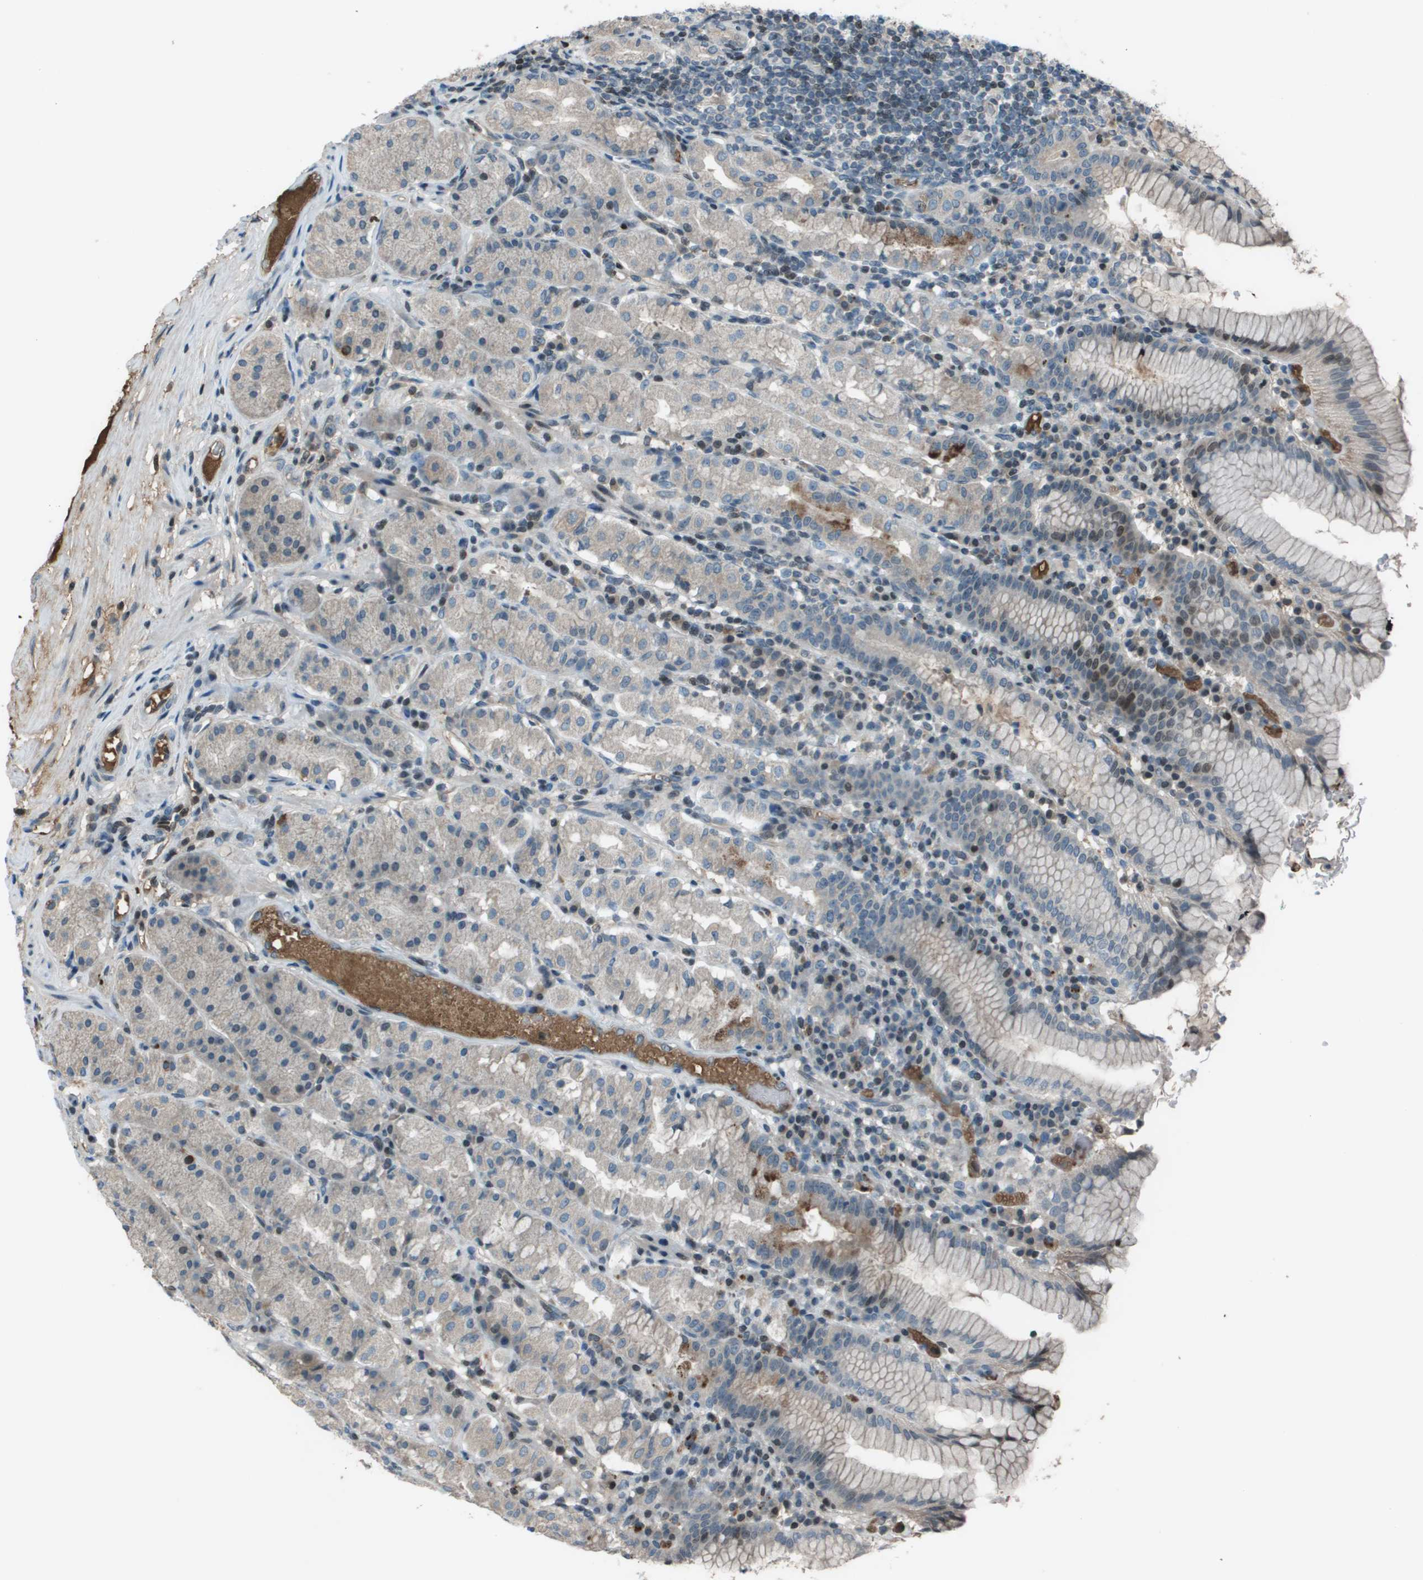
{"staining": {"intensity": "weak", "quantity": "<25%", "location": "cytoplasmic/membranous"}, "tissue": "stomach", "cell_type": "Glandular cells", "image_type": "normal", "snomed": [{"axis": "morphology", "description": "Normal tissue, NOS"}, {"axis": "topography", "description": "Stomach"}, {"axis": "topography", "description": "Stomach, lower"}], "caption": "High power microscopy photomicrograph of an IHC image of unremarkable stomach, revealing no significant positivity in glandular cells.", "gene": "CXCL12", "patient": {"sex": "female", "age": 56}}